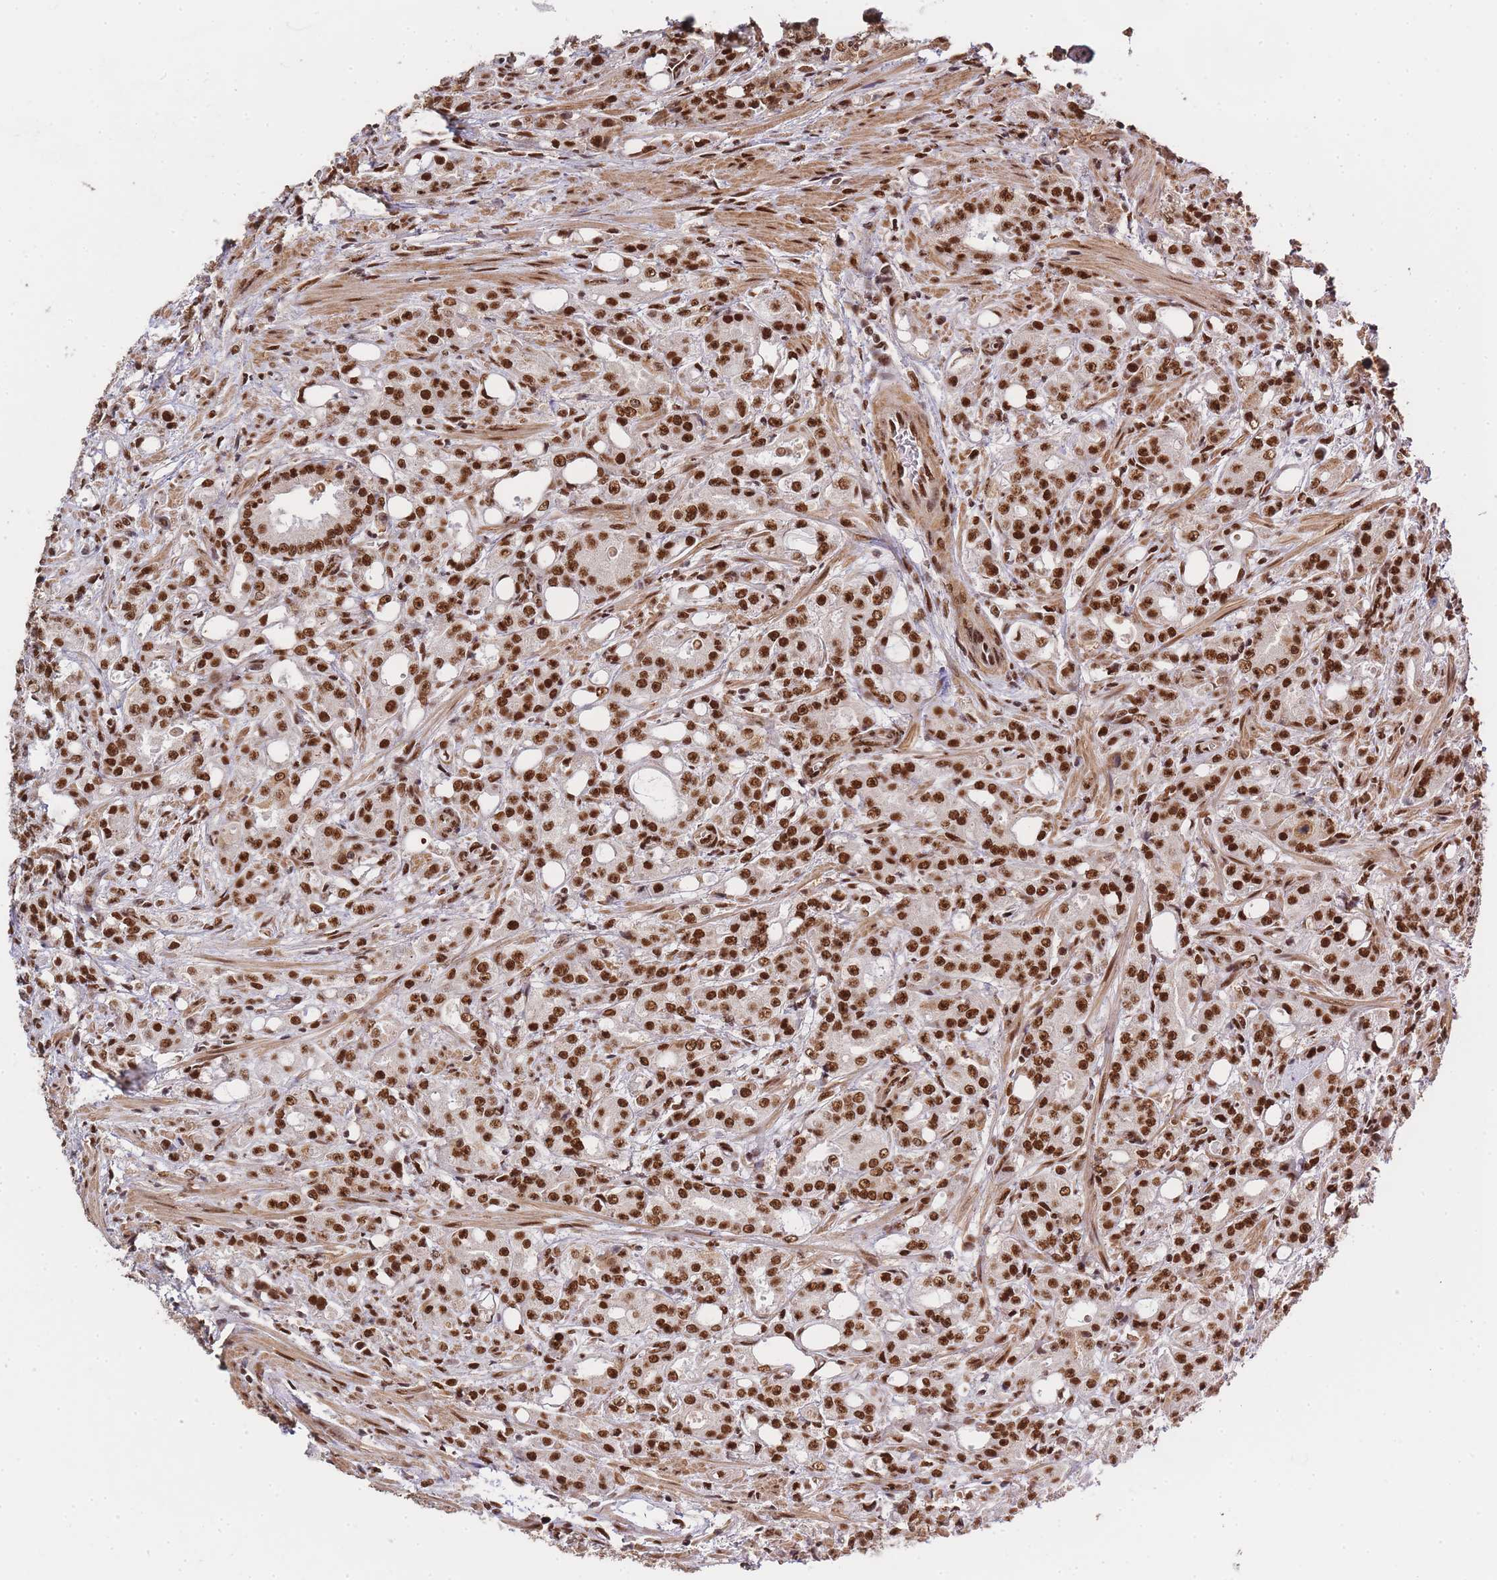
{"staining": {"intensity": "strong", "quantity": ">75%", "location": "nuclear"}, "tissue": "prostate cancer", "cell_type": "Tumor cells", "image_type": "cancer", "snomed": [{"axis": "morphology", "description": "Adenocarcinoma, High grade"}, {"axis": "topography", "description": "Prostate"}], "caption": "Approximately >75% of tumor cells in high-grade adenocarcinoma (prostate) demonstrate strong nuclear protein positivity as visualized by brown immunohistochemical staining.", "gene": "PRKDC", "patient": {"sex": "male", "age": 69}}